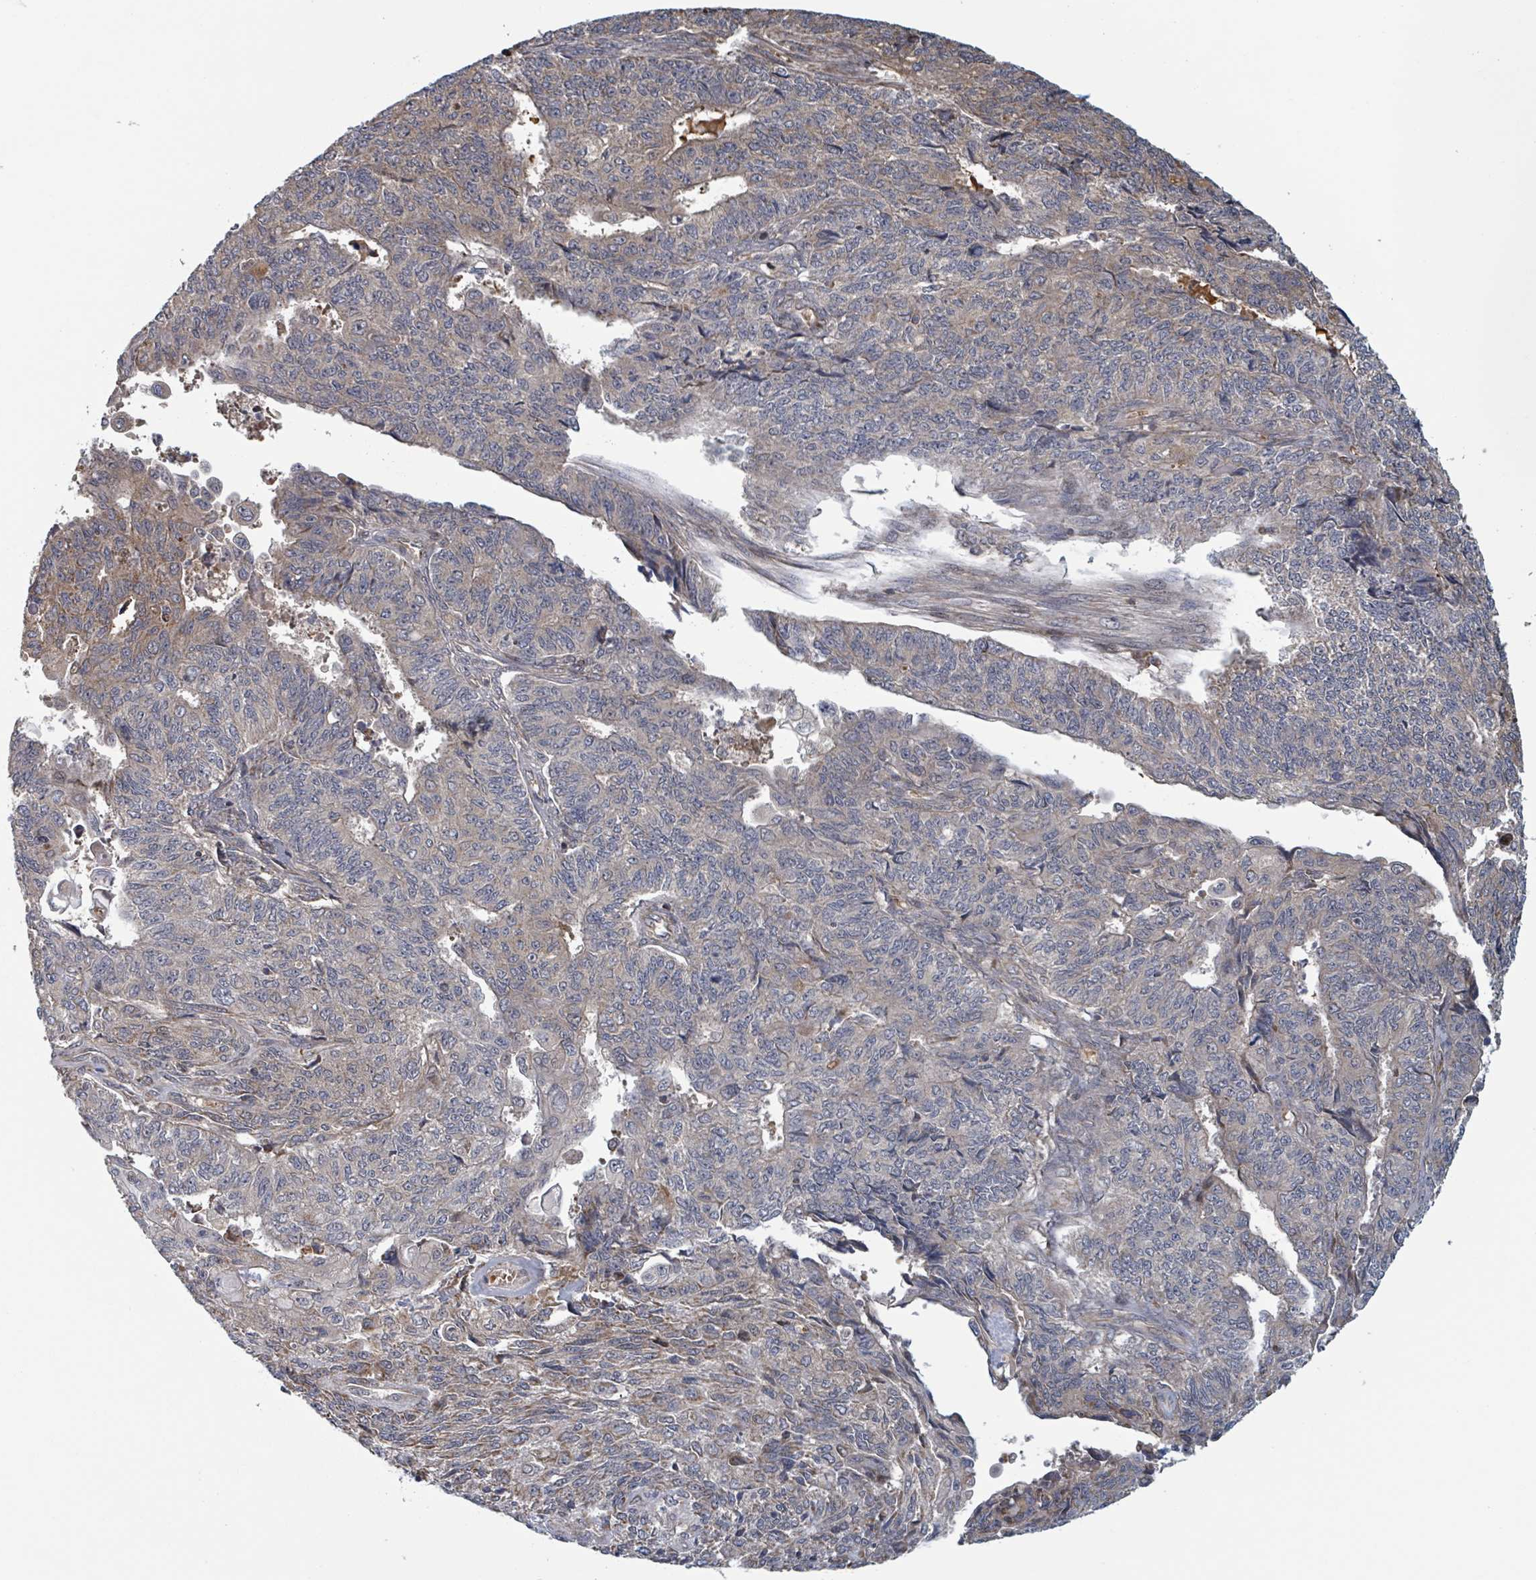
{"staining": {"intensity": "weak", "quantity": "<25%", "location": "cytoplasmic/membranous"}, "tissue": "endometrial cancer", "cell_type": "Tumor cells", "image_type": "cancer", "snomed": [{"axis": "morphology", "description": "Adenocarcinoma, NOS"}, {"axis": "topography", "description": "Endometrium"}], "caption": "The immunohistochemistry (IHC) histopathology image has no significant staining in tumor cells of endometrial adenocarcinoma tissue.", "gene": "HIVEP1", "patient": {"sex": "female", "age": 32}}